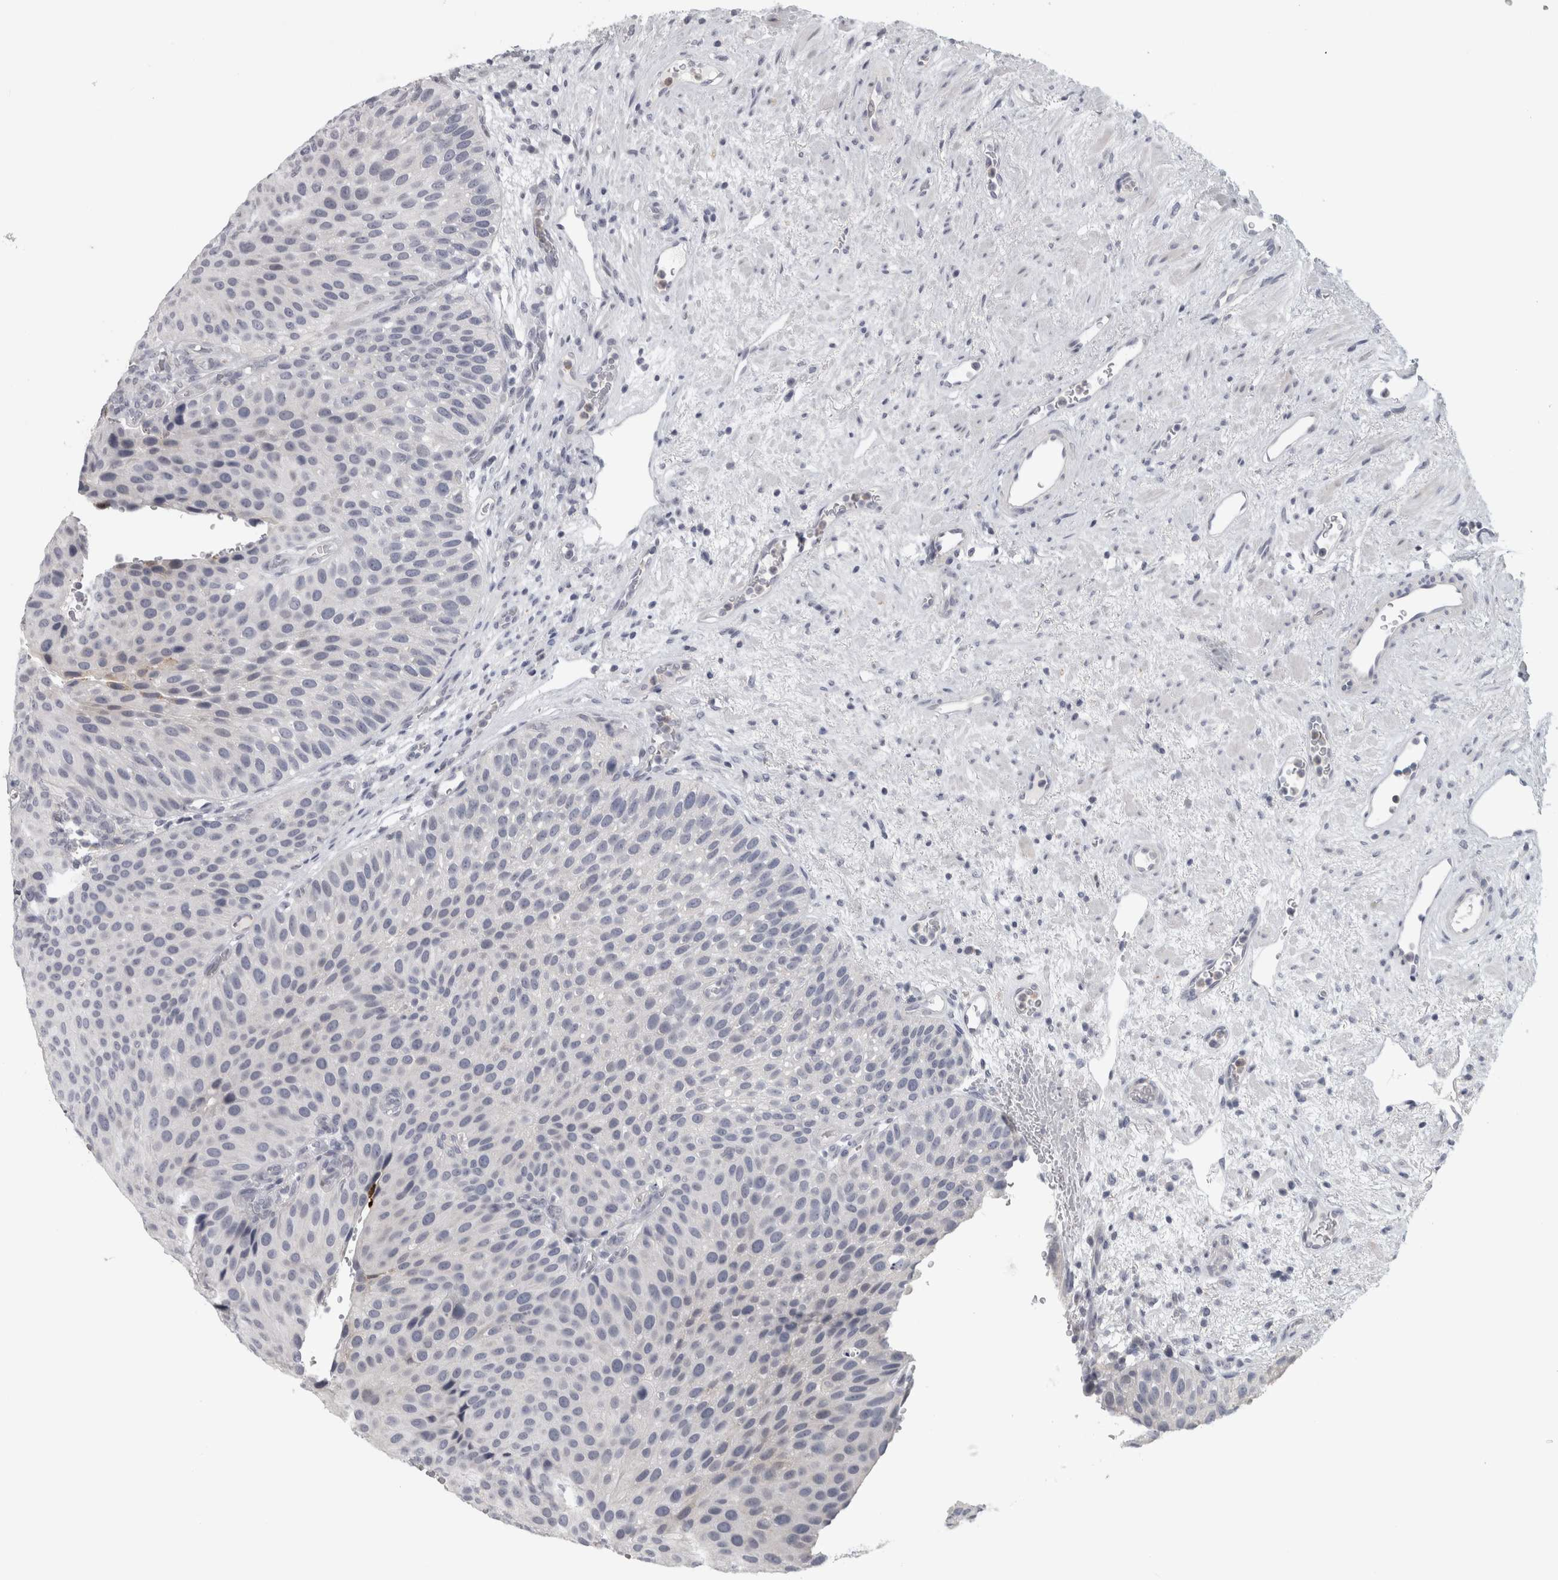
{"staining": {"intensity": "negative", "quantity": "none", "location": "none"}, "tissue": "urothelial cancer", "cell_type": "Tumor cells", "image_type": "cancer", "snomed": [{"axis": "morphology", "description": "Normal tissue, NOS"}, {"axis": "morphology", "description": "Urothelial carcinoma, Low grade"}, {"axis": "topography", "description": "Urinary bladder"}, {"axis": "topography", "description": "Prostate"}], "caption": "Tumor cells show no significant protein staining in urothelial carcinoma (low-grade).", "gene": "PTPRN2", "patient": {"sex": "male", "age": 60}}